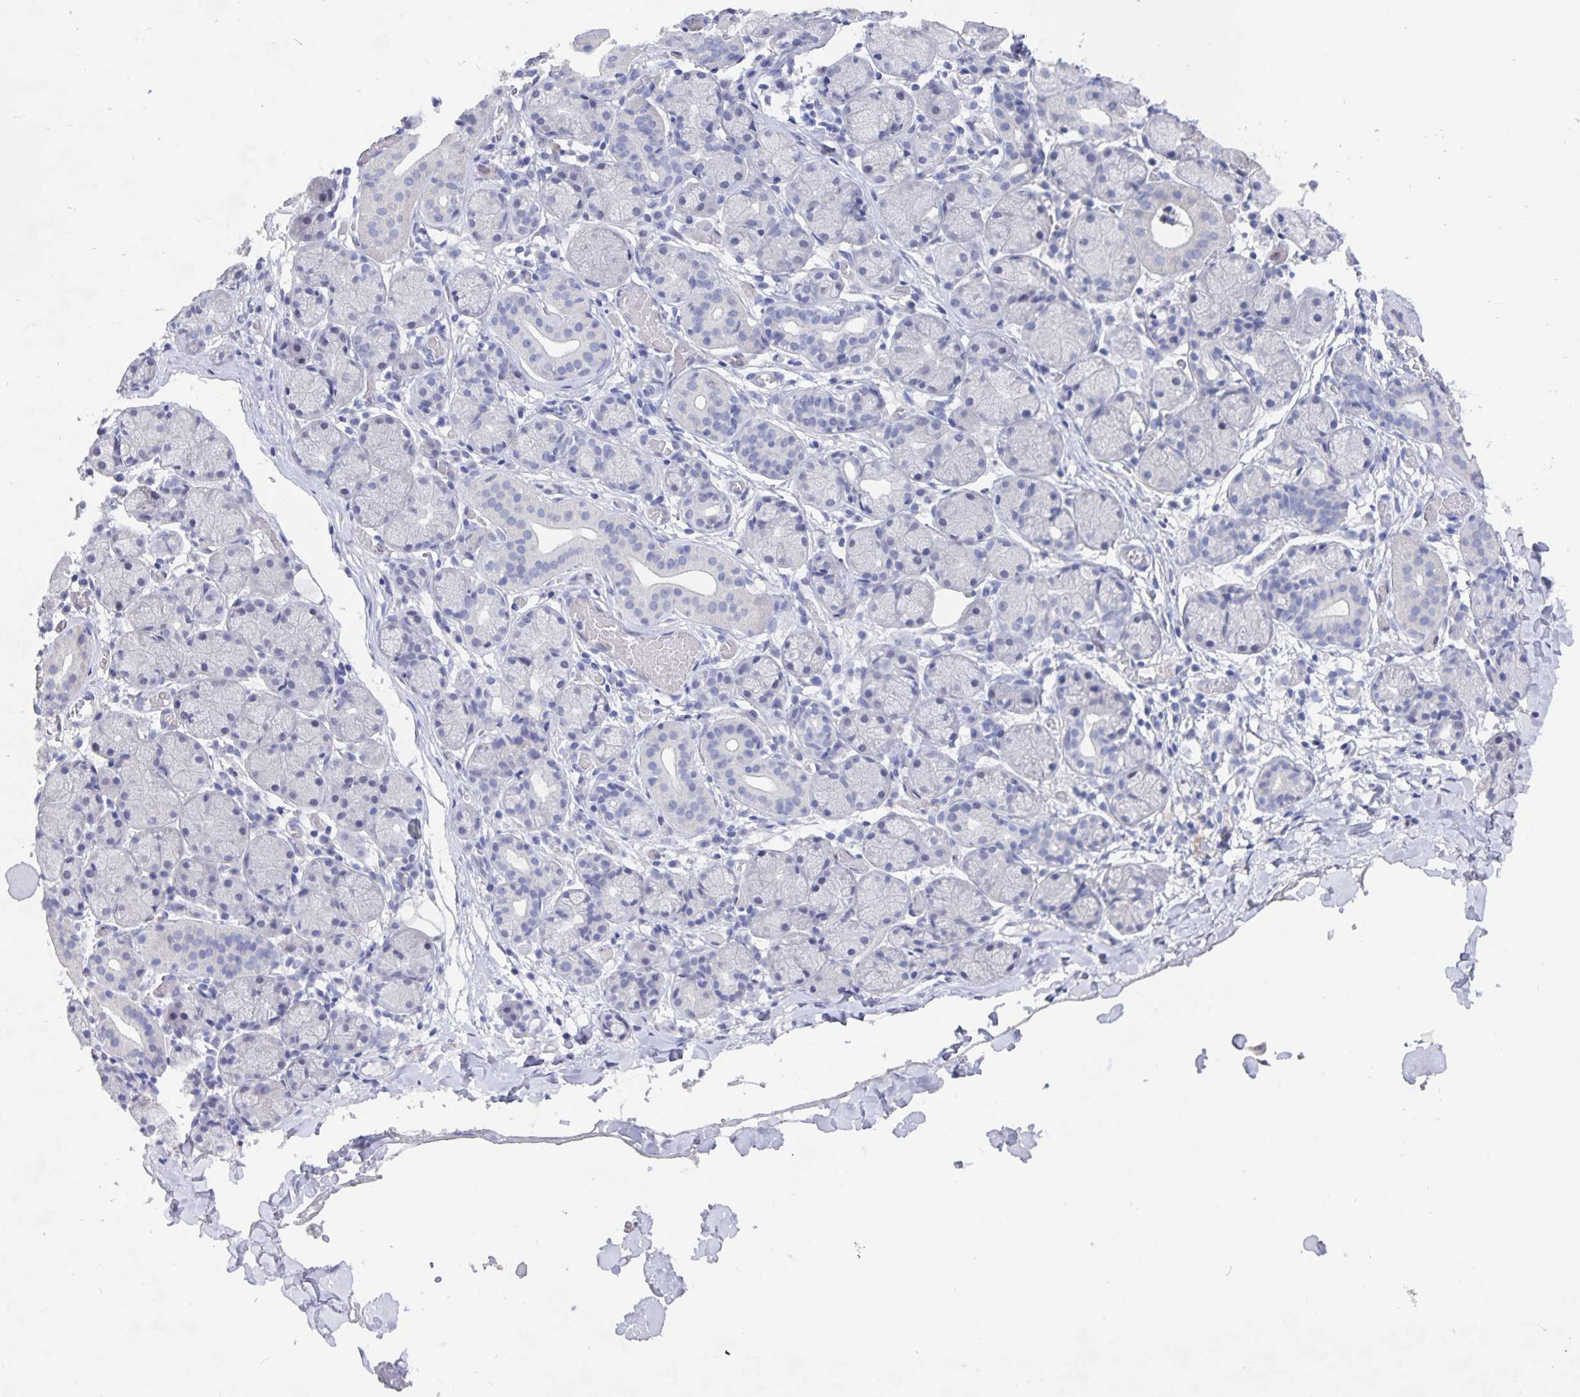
{"staining": {"intensity": "negative", "quantity": "none", "location": "none"}, "tissue": "salivary gland", "cell_type": "Glandular cells", "image_type": "normal", "snomed": [{"axis": "morphology", "description": "Normal tissue, NOS"}, {"axis": "topography", "description": "Salivary gland"}], "caption": "Normal salivary gland was stained to show a protein in brown. There is no significant staining in glandular cells. Nuclei are stained in blue.", "gene": "SMOC1", "patient": {"sex": "female", "age": 24}}